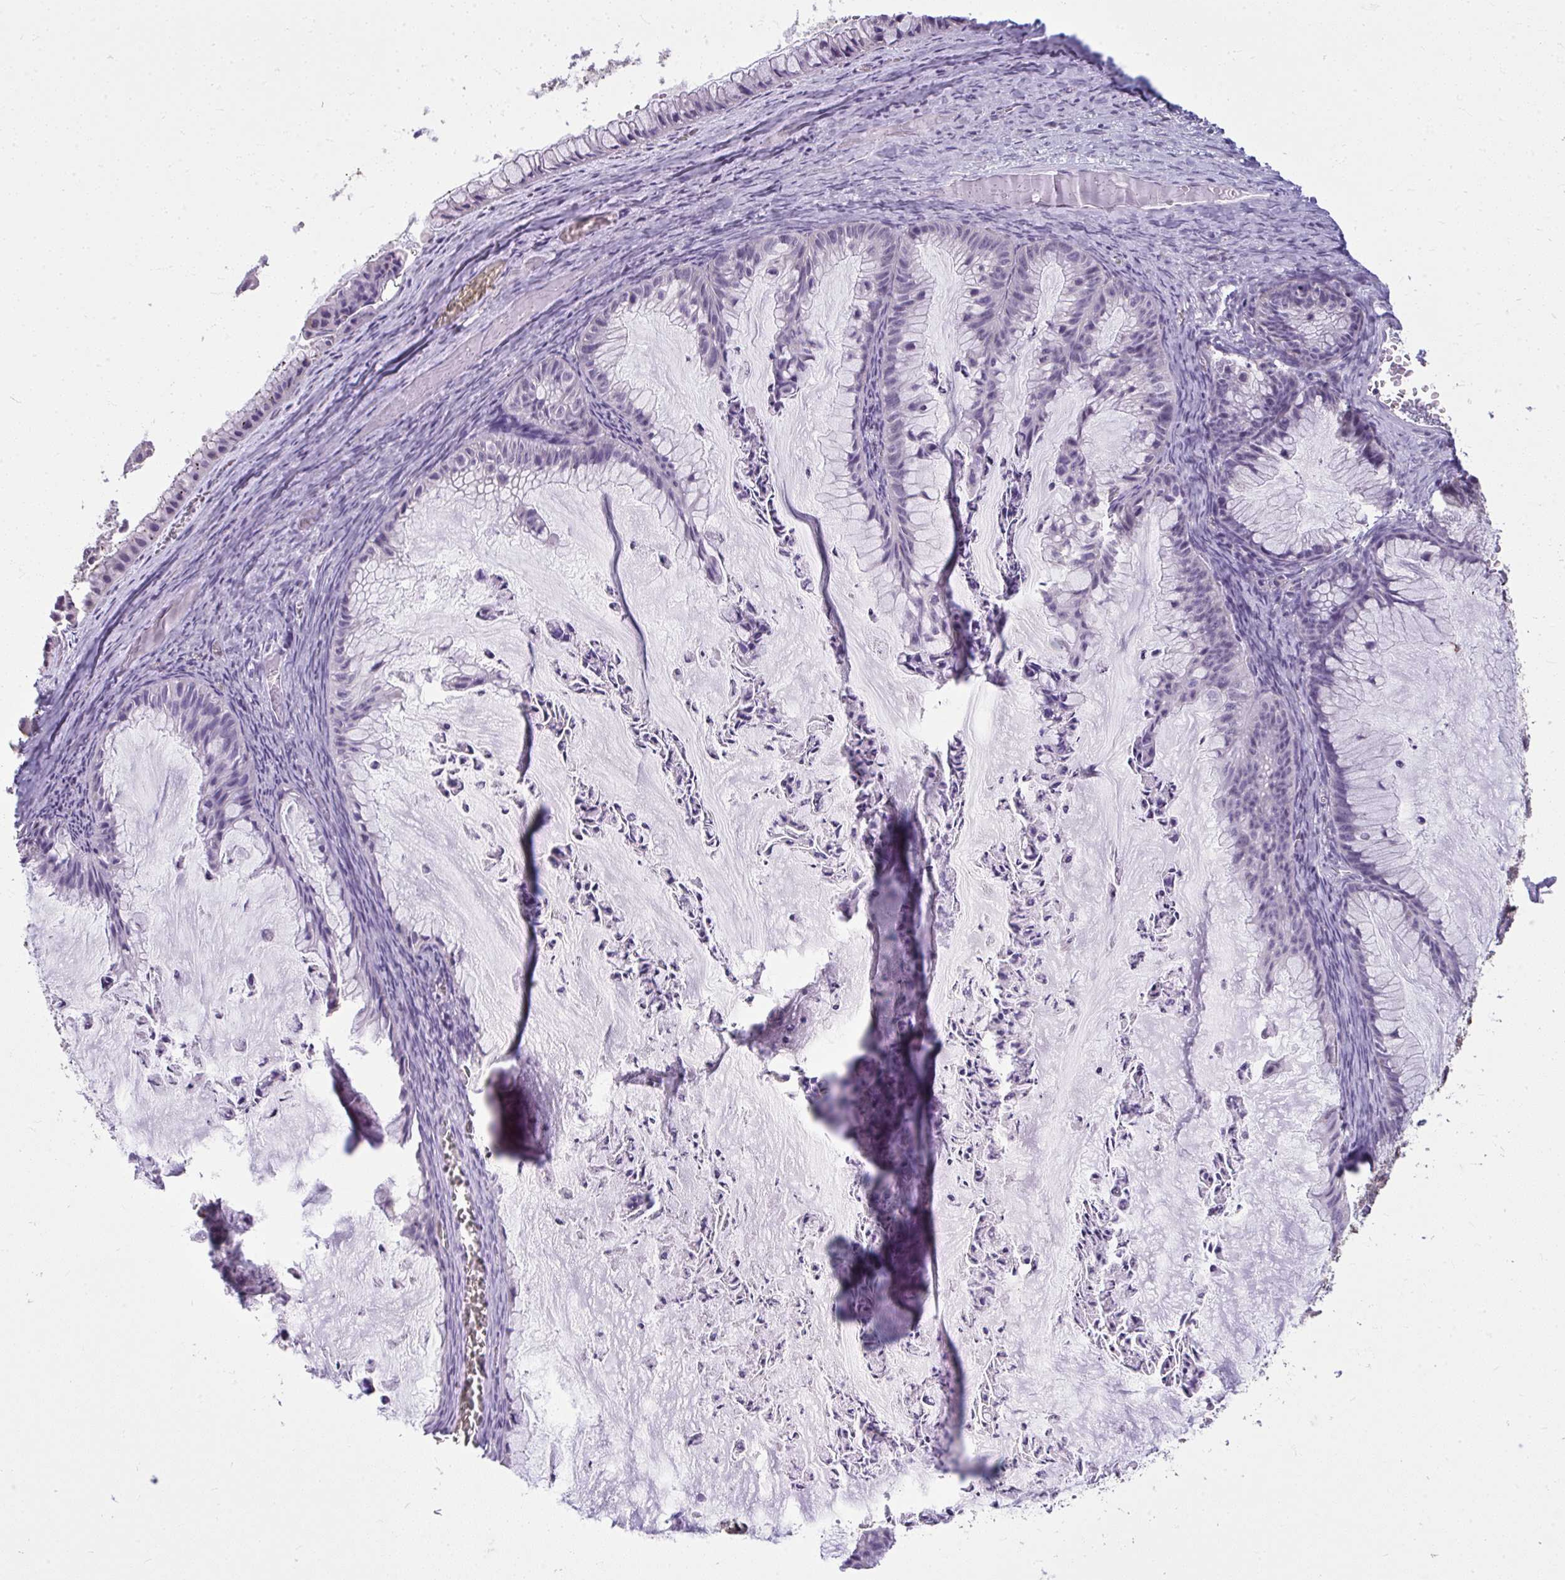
{"staining": {"intensity": "negative", "quantity": "none", "location": "none"}, "tissue": "ovarian cancer", "cell_type": "Tumor cells", "image_type": "cancer", "snomed": [{"axis": "morphology", "description": "Cystadenocarcinoma, mucinous, NOS"}, {"axis": "topography", "description": "Ovary"}], "caption": "Protein analysis of mucinous cystadenocarcinoma (ovarian) reveals no significant expression in tumor cells. The staining is performed using DAB (3,3'-diaminobenzidine) brown chromogen with nuclei counter-stained in using hematoxylin.", "gene": "NPPA", "patient": {"sex": "female", "age": 72}}